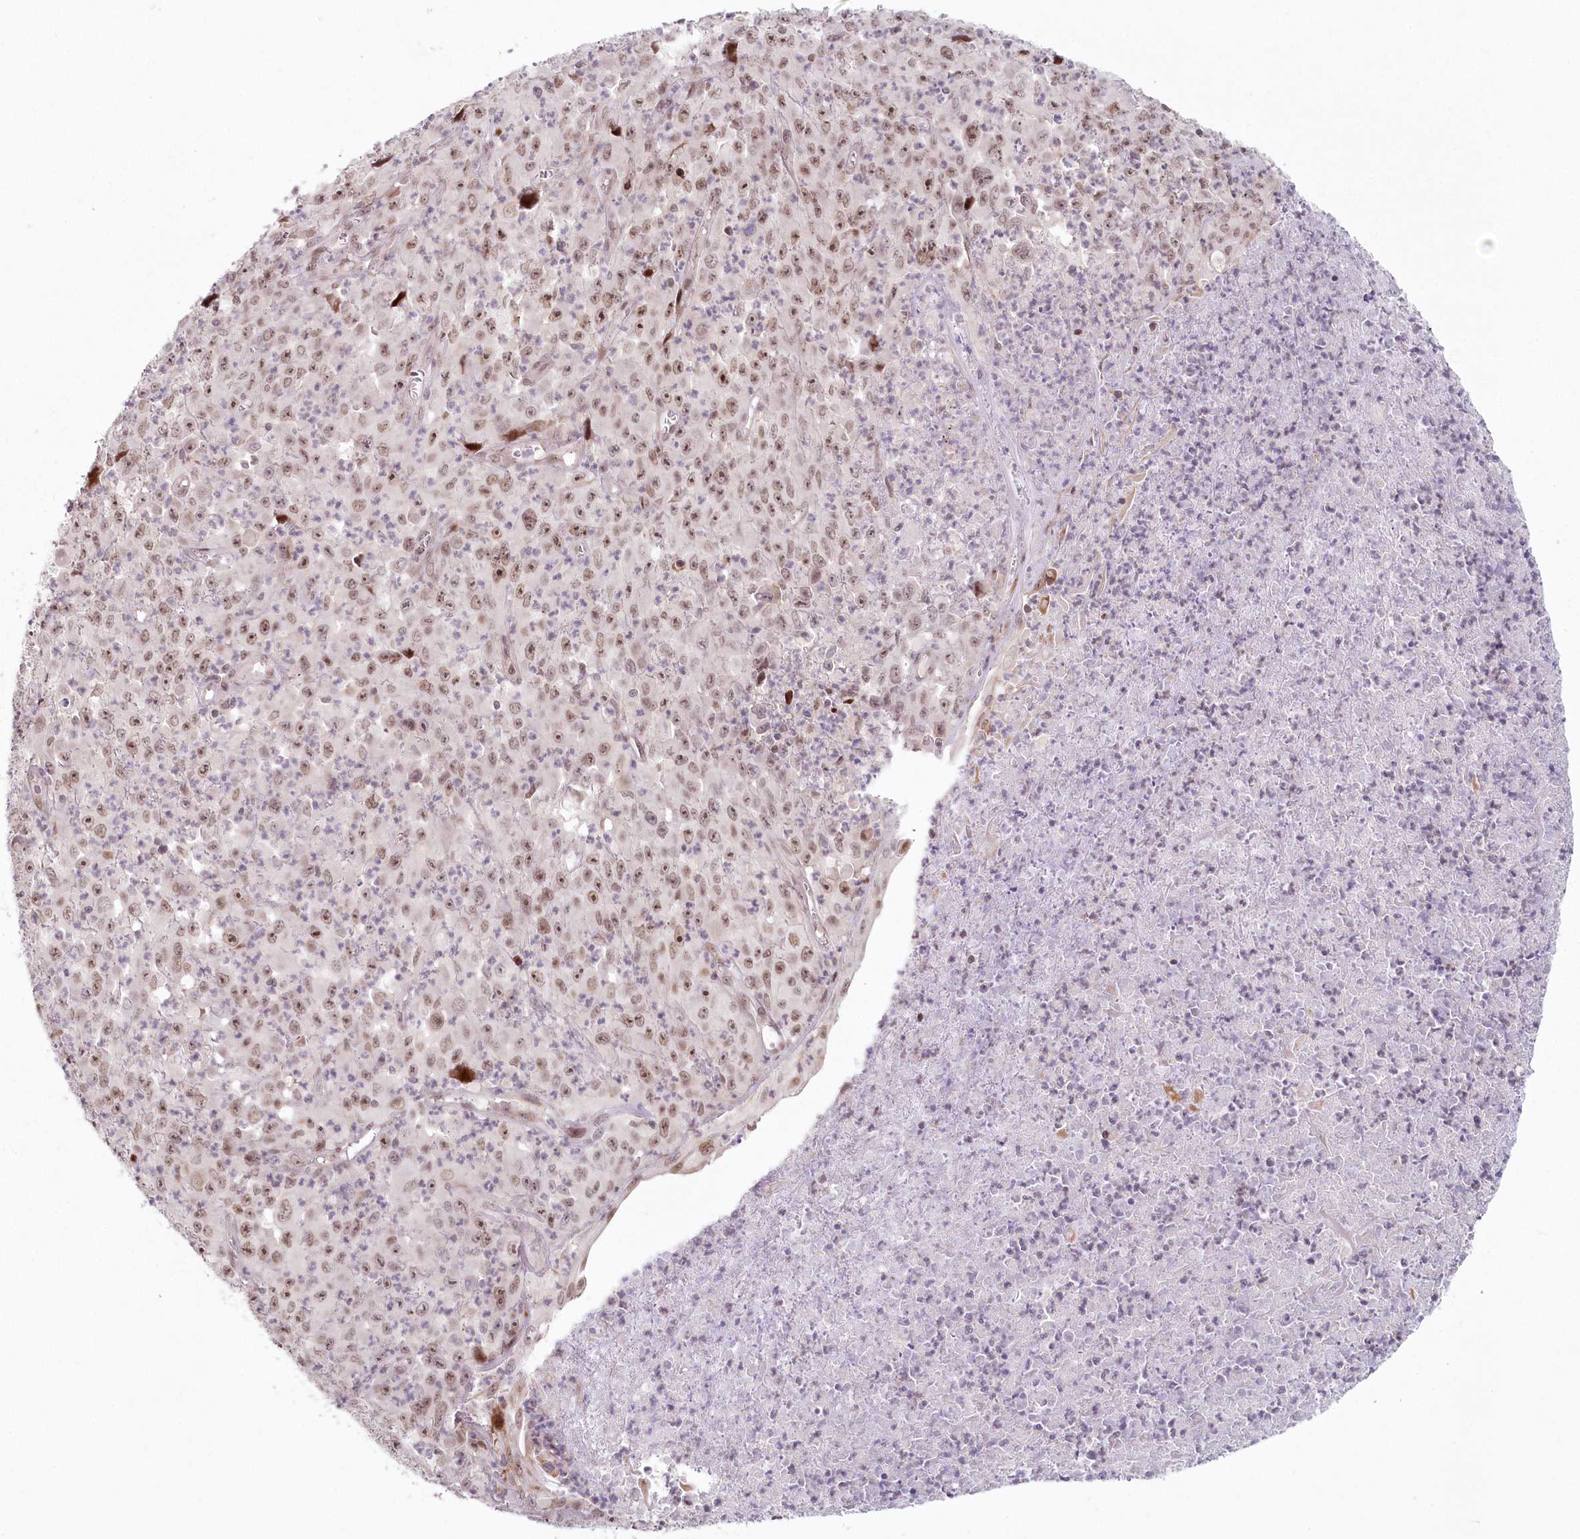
{"staining": {"intensity": "moderate", "quantity": ">75%", "location": "nuclear"}, "tissue": "melanoma", "cell_type": "Tumor cells", "image_type": "cancer", "snomed": [{"axis": "morphology", "description": "Malignant melanoma, Metastatic site"}, {"axis": "topography", "description": "Skin"}], "caption": "Melanoma stained with a protein marker displays moderate staining in tumor cells.", "gene": "FAM204A", "patient": {"sex": "female", "age": 56}}